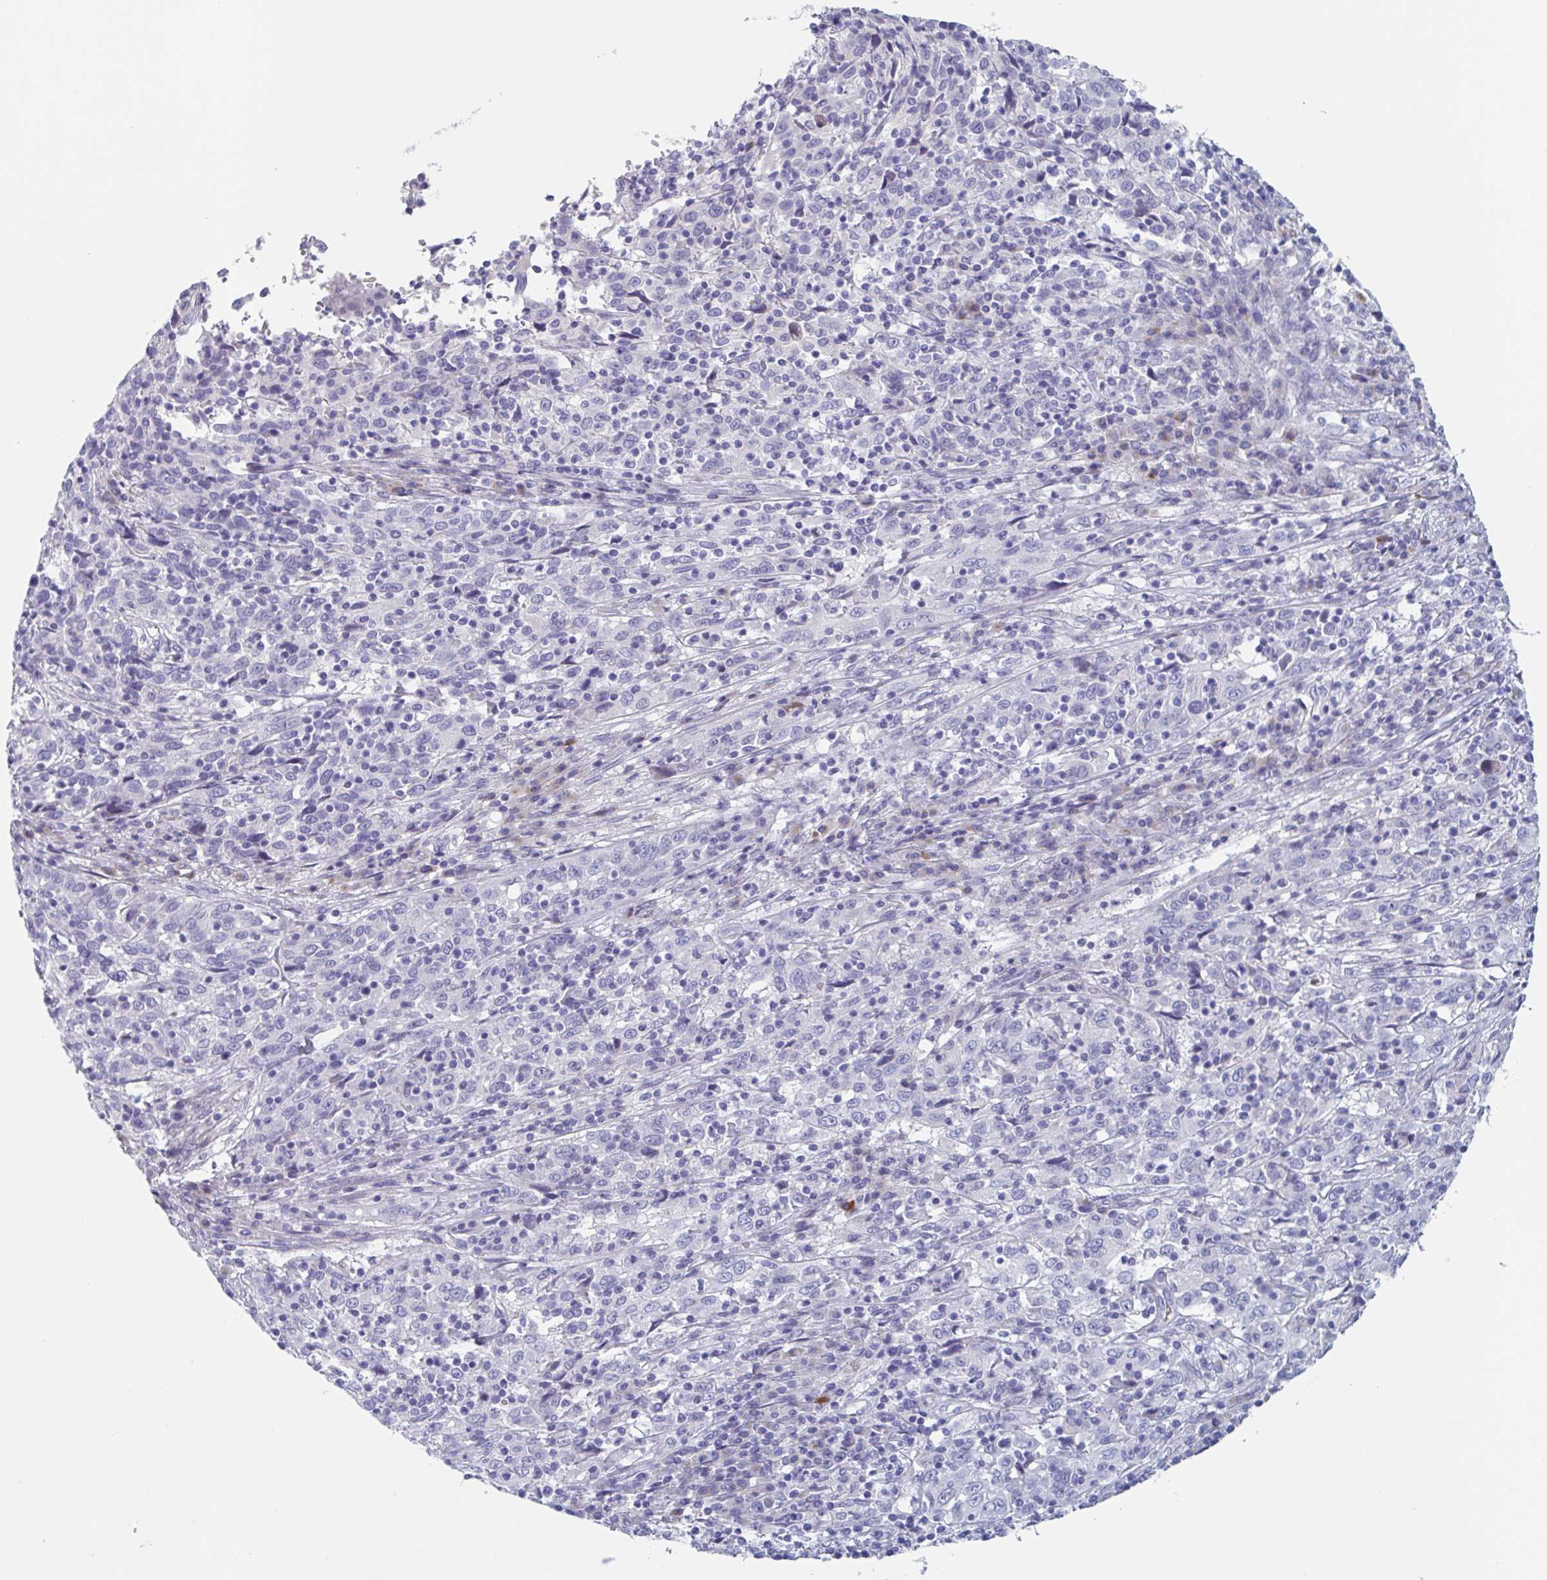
{"staining": {"intensity": "negative", "quantity": "none", "location": "none"}, "tissue": "cervical cancer", "cell_type": "Tumor cells", "image_type": "cancer", "snomed": [{"axis": "morphology", "description": "Squamous cell carcinoma, NOS"}, {"axis": "topography", "description": "Cervix"}], "caption": "Immunohistochemistry image of neoplastic tissue: cervical cancer (squamous cell carcinoma) stained with DAB displays no significant protein positivity in tumor cells.", "gene": "NT5C3B", "patient": {"sex": "female", "age": 46}}